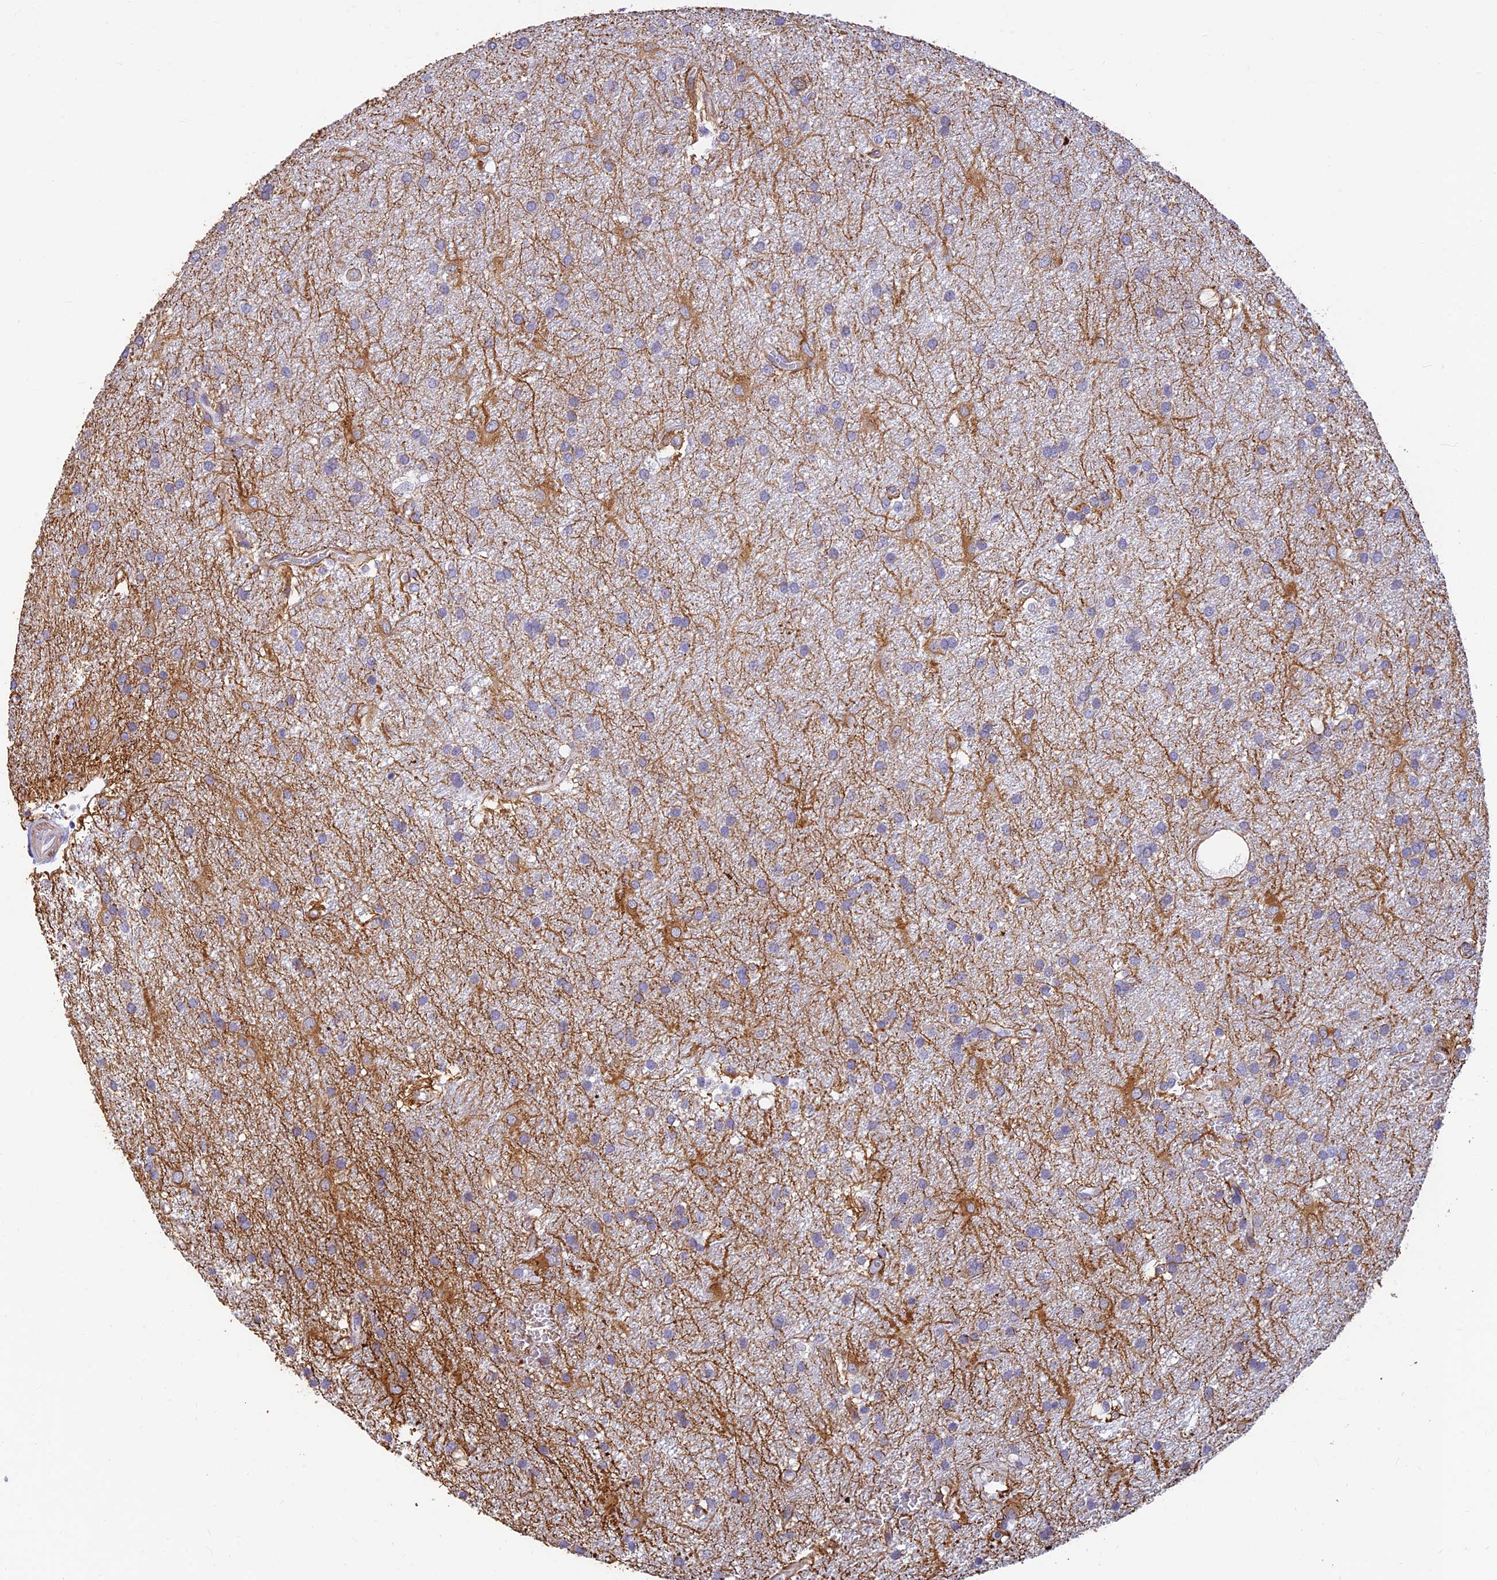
{"staining": {"intensity": "moderate", "quantity": "<25%", "location": "cytoplasmic/membranous"}, "tissue": "glioma", "cell_type": "Tumor cells", "image_type": "cancer", "snomed": [{"axis": "morphology", "description": "Glioma, malignant, Low grade"}, {"axis": "topography", "description": "Brain"}], "caption": "Approximately <25% of tumor cells in glioma reveal moderate cytoplasmic/membranous protein staining as visualized by brown immunohistochemical staining.", "gene": "ALDH1L2", "patient": {"sex": "male", "age": 66}}